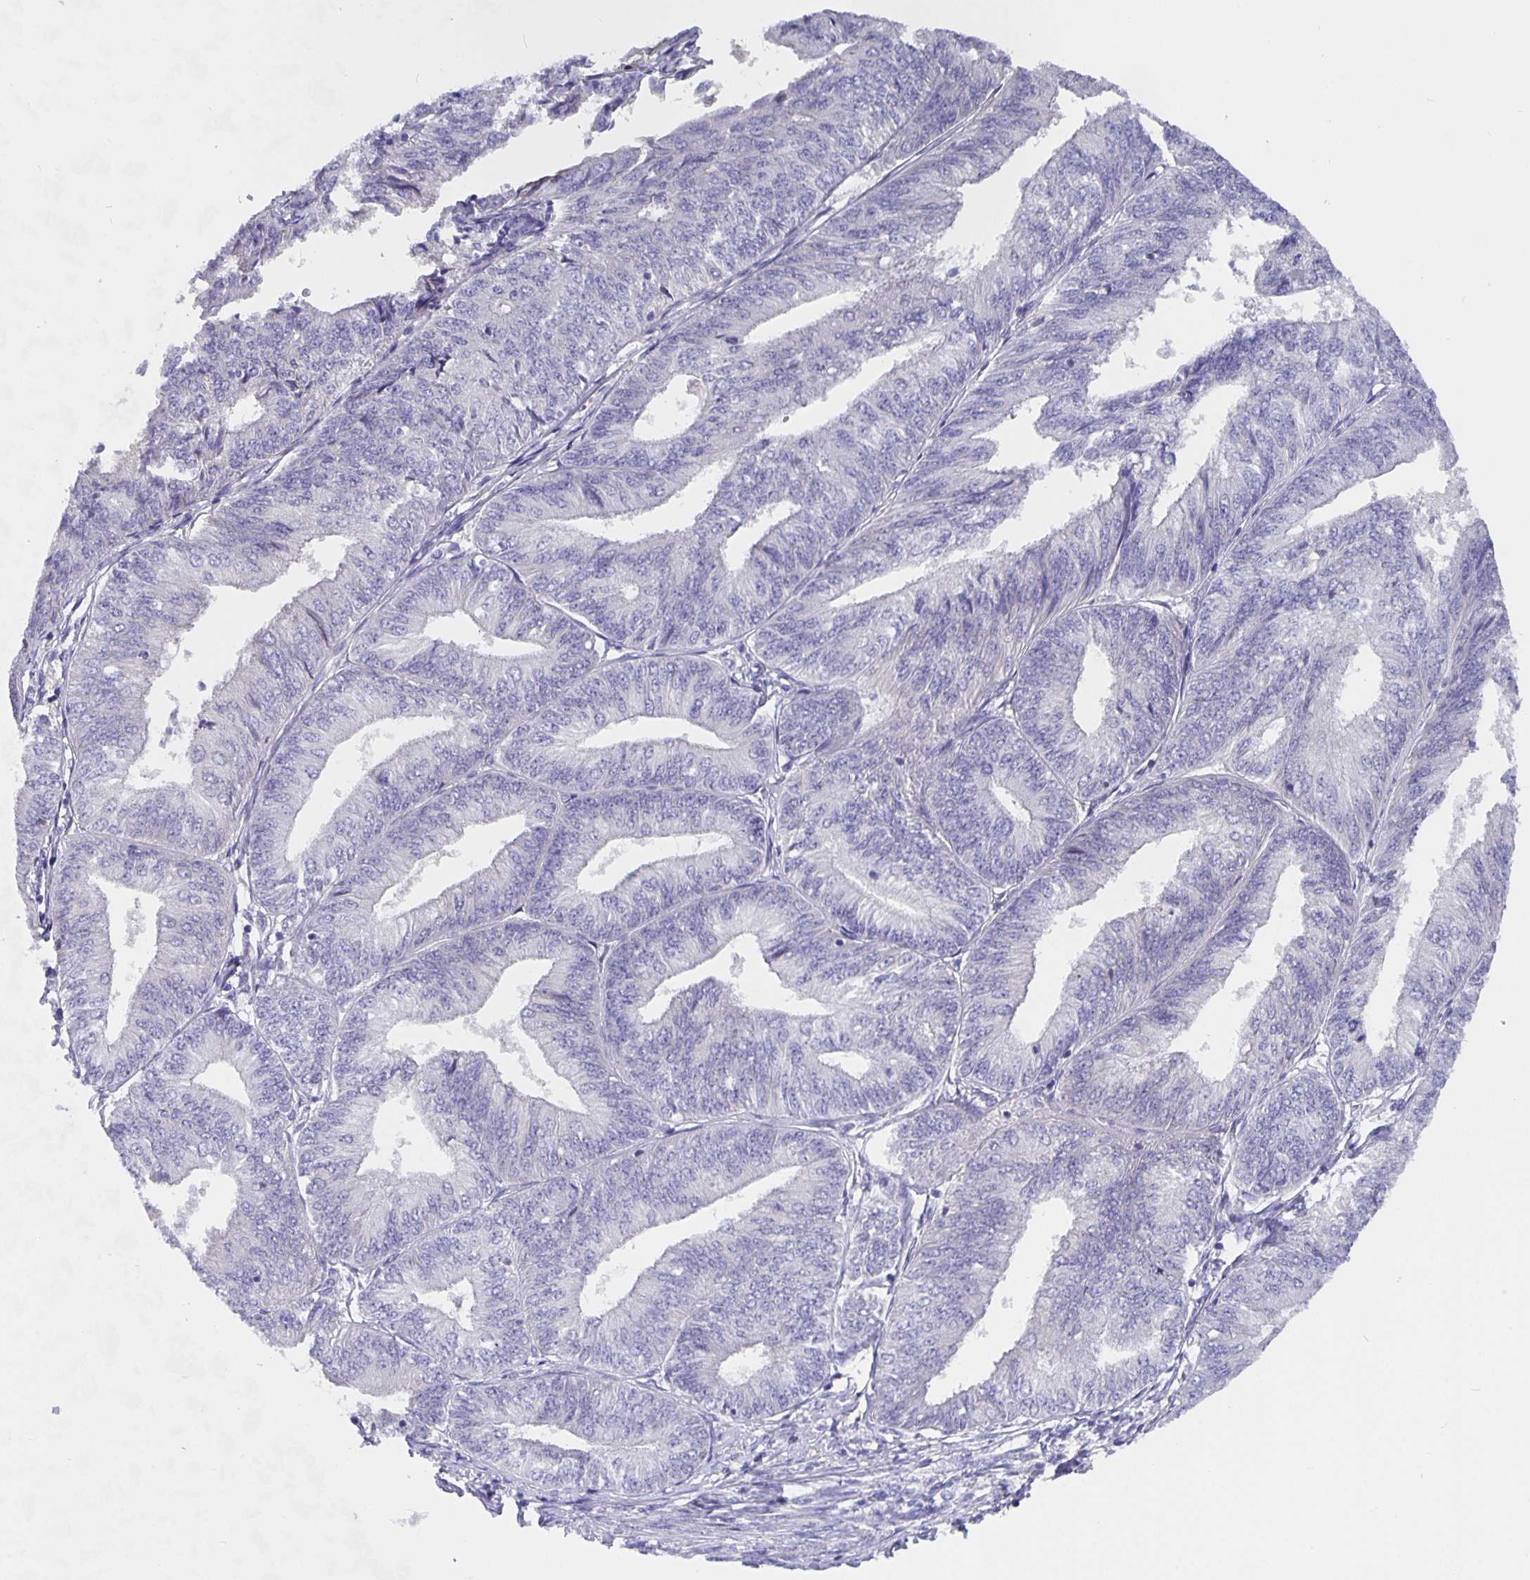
{"staining": {"intensity": "negative", "quantity": "none", "location": "none"}, "tissue": "endometrial cancer", "cell_type": "Tumor cells", "image_type": "cancer", "snomed": [{"axis": "morphology", "description": "Adenocarcinoma, NOS"}, {"axis": "topography", "description": "Endometrium"}], "caption": "A micrograph of endometrial cancer (adenocarcinoma) stained for a protein shows no brown staining in tumor cells. (DAB (3,3'-diaminobenzidine) immunohistochemistry (IHC), high magnification).", "gene": "CFAP74", "patient": {"sex": "female", "age": 58}}